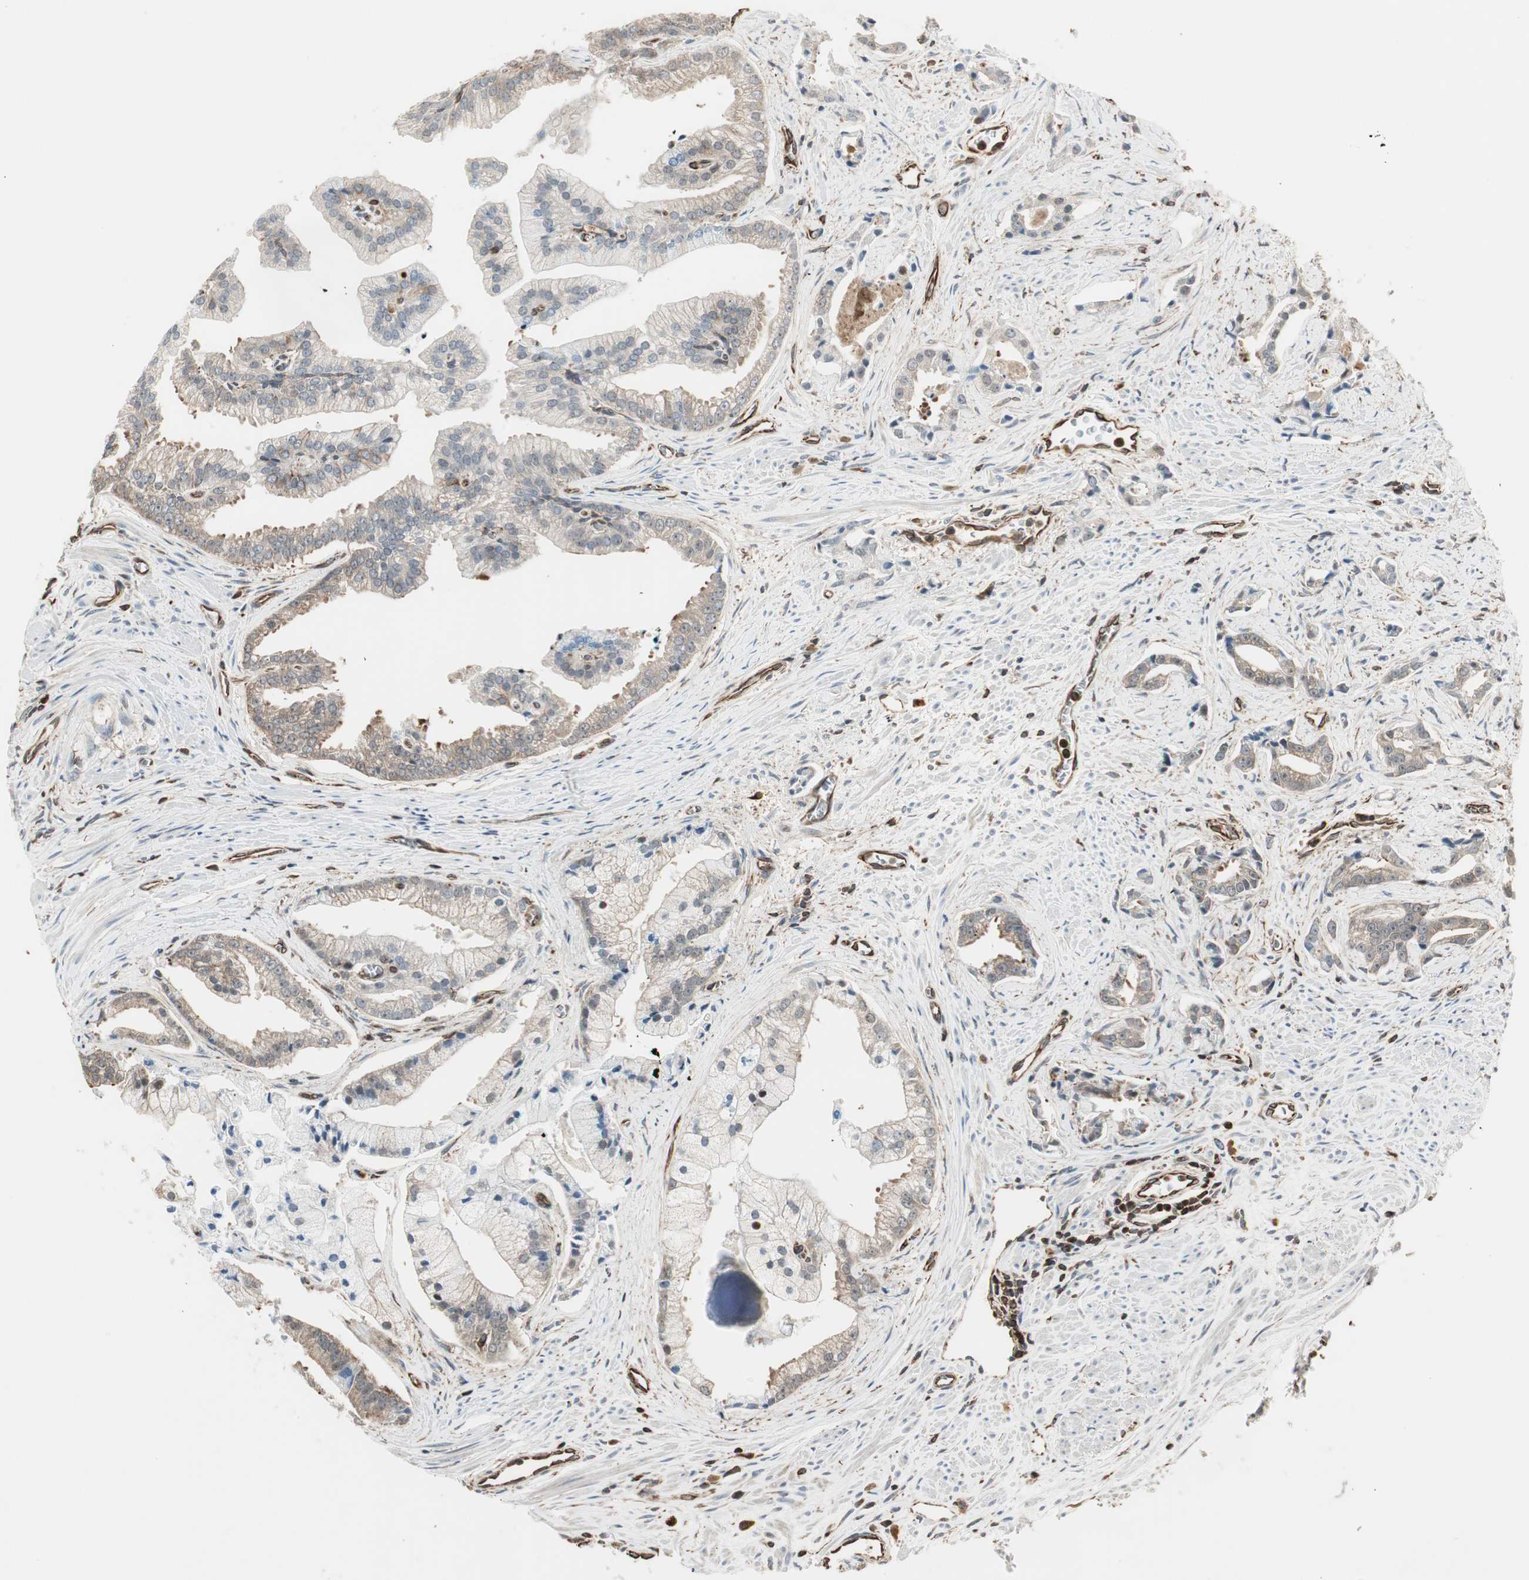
{"staining": {"intensity": "moderate", "quantity": "<25%", "location": "nuclear"}, "tissue": "prostate cancer", "cell_type": "Tumor cells", "image_type": "cancer", "snomed": [{"axis": "morphology", "description": "Adenocarcinoma, High grade"}, {"axis": "topography", "description": "Prostate"}], "caption": "Protein staining shows moderate nuclear expression in about <25% of tumor cells in prostate cancer (adenocarcinoma (high-grade)).", "gene": "MAD2L2", "patient": {"sex": "male", "age": 67}}